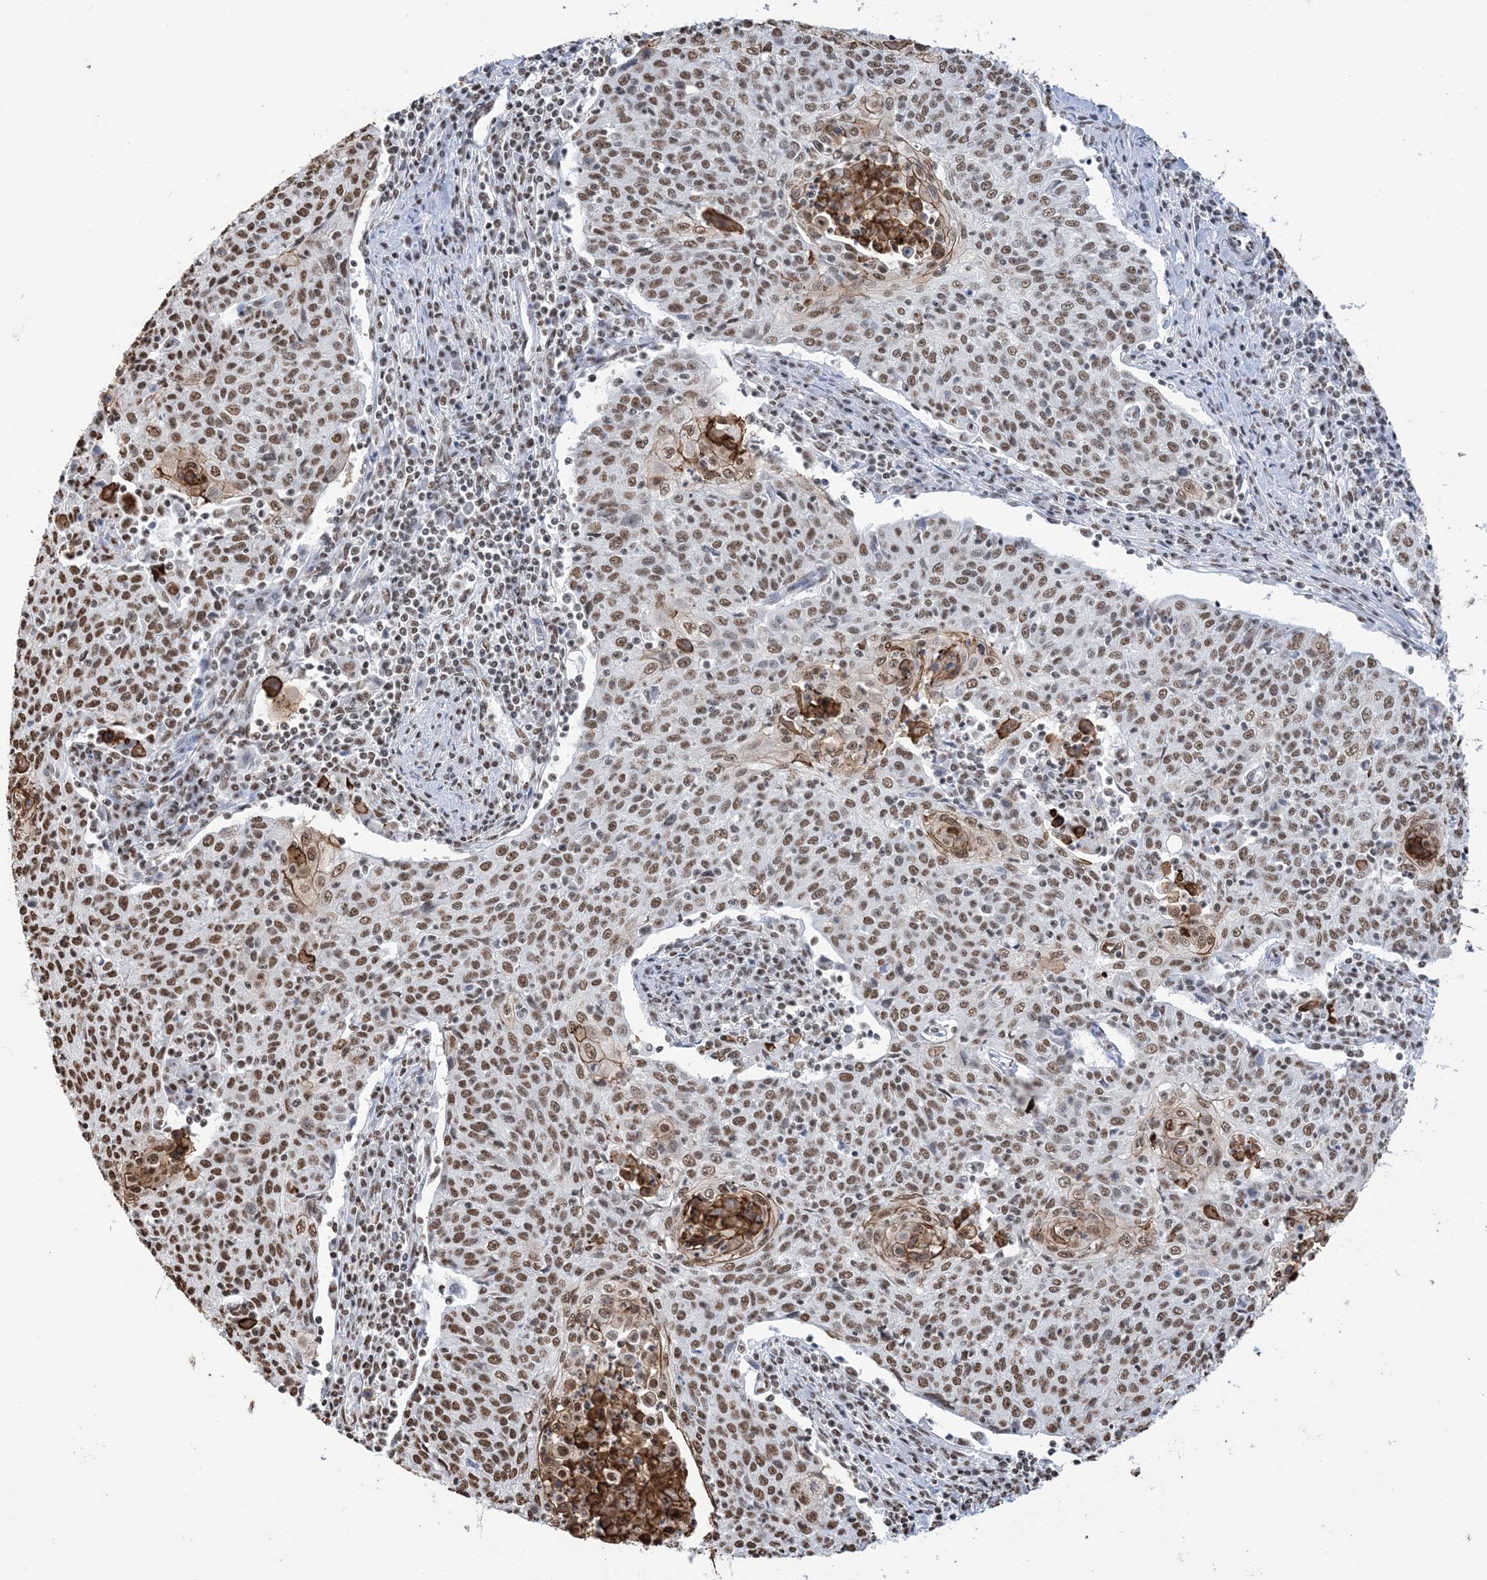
{"staining": {"intensity": "moderate", "quantity": ">75%", "location": "nuclear"}, "tissue": "cervical cancer", "cell_type": "Tumor cells", "image_type": "cancer", "snomed": [{"axis": "morphology", "description": "Squamous cell carcinoma, NOS"}, {"axis": "topography", "description": "Cervix"}], "caption": "This histopathology image reveals immunohistochemistry staining of human squamous cell carcinoma (cervical), with medium moderate nuclear positivity in about >75% of tumor cells.", "gene": "ZNF792", "patient": {"sex": "female", "age": 48}}